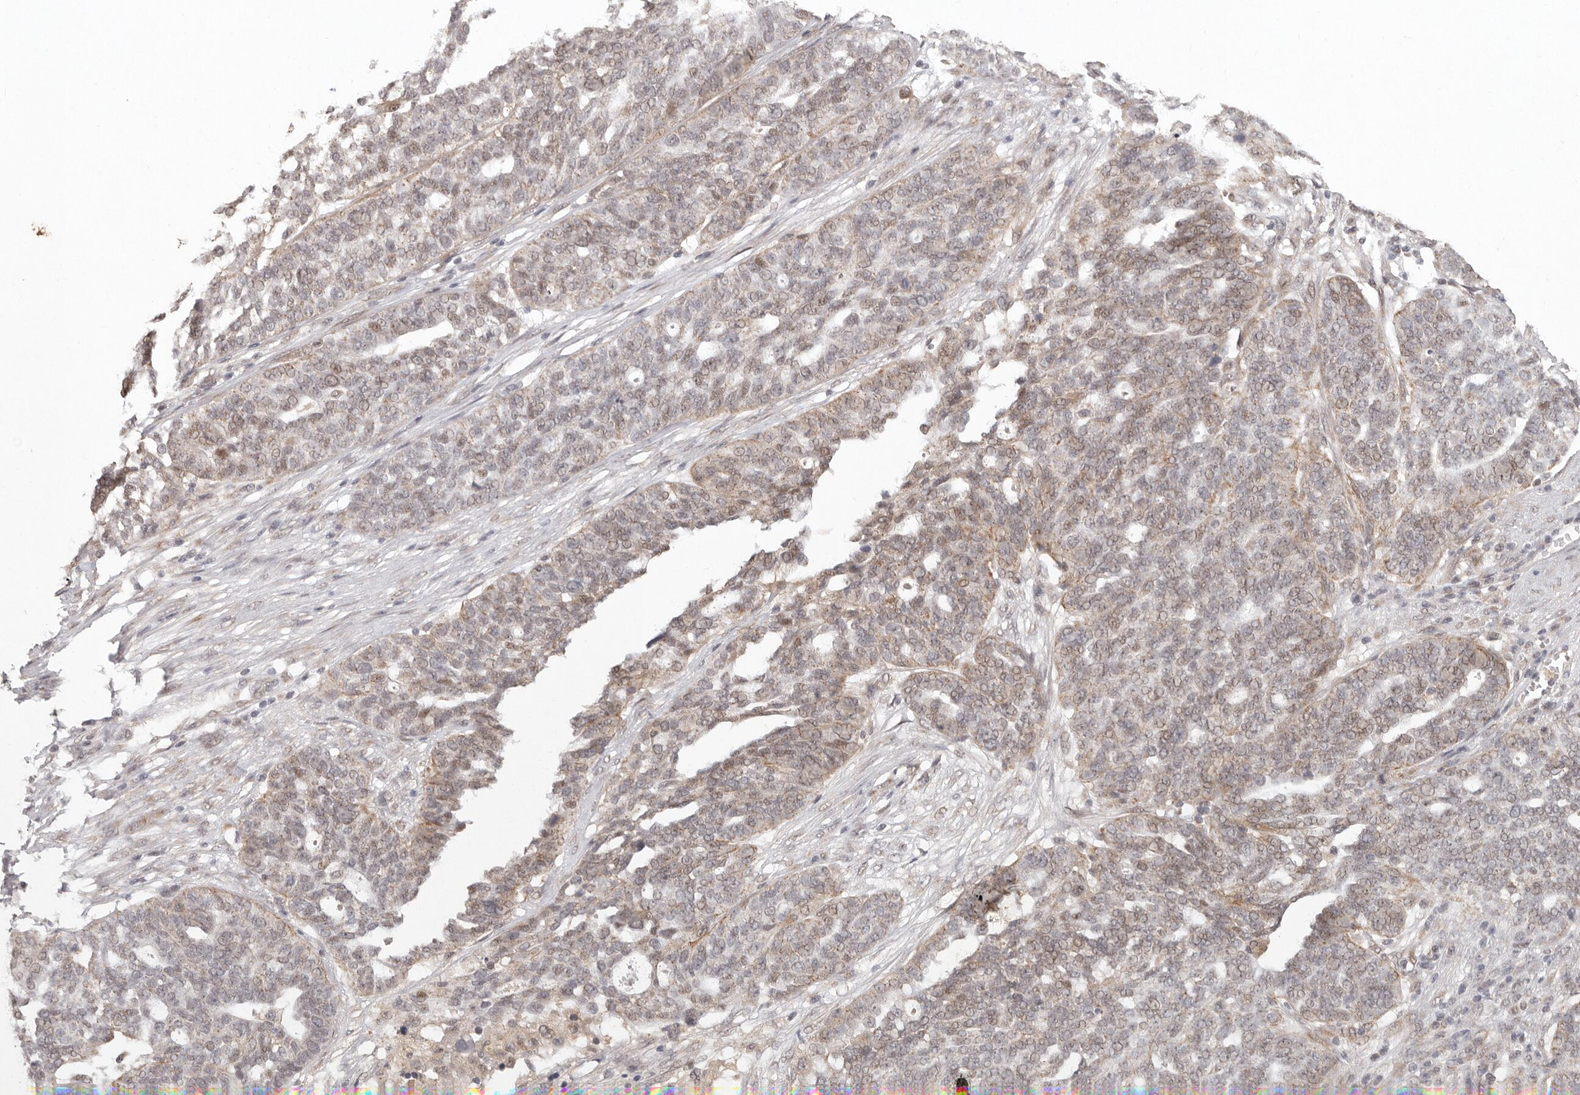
{"staining": {"intensity": "weak", "quantity": ">75%", "location": "cytoplasmic/membranous,nuclear"}, "tissue": "ovarian cancer", "cell_type": "Tumor cells", "image_type": "cancer", "snomed": [{"axis": "morphology", "description": "Cystadenocarcinoma, serous, NOS"}, {"axis": "topography", "description": "Ovary"}], "caption": "Immunohistochemical staining of human ovarian cancer displays low levels of weak cytoplasmic/membranous and nuclear staining in about >75% of tumor cells. The staining is performed using DAB (3,3'-diaminobenzidine) brown chromogen to label protein expression. The nuclei are counter-stained blue using hematoxylin.", "gene": "LRRC75A", "patient": {"sex": "female", "age": 59}}